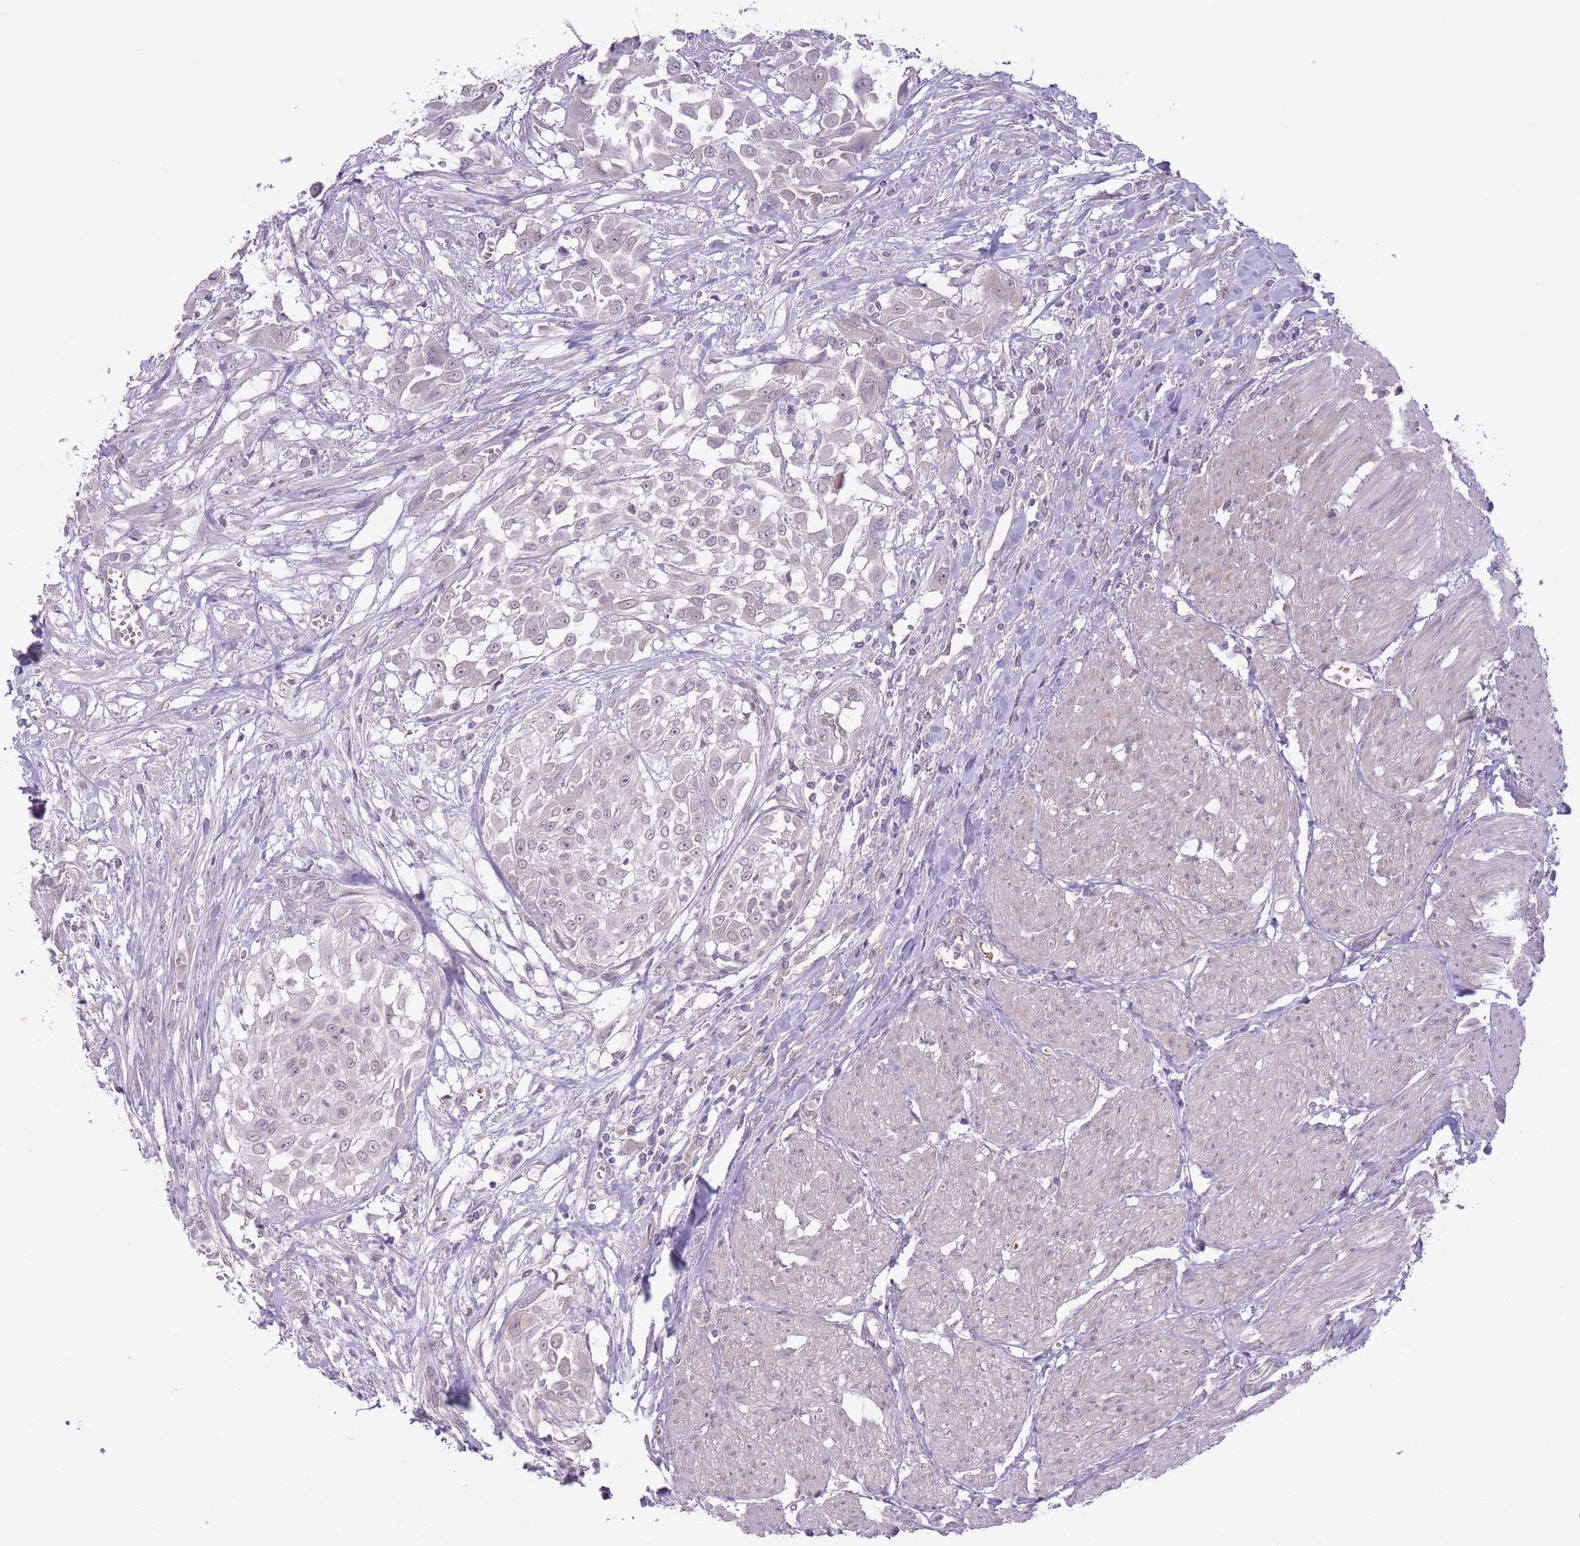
{"staining": {"intensity": "negative", "quantity": "none", "location": "none"}, "tissue": "urothelial cancer", "cell_type": "Tumor cells", "image_type": "cancer", "snomed": [{"axis": "morphology", "description": "Urothelial carcinoma, High grade"}, {"axis": "topography", "description": "Urinary bladder"}], "caption": "Immunohistochemical staining of urothelial cancer displays no significant positivity in tumor cells.", "gene": "ARPIN", "patient": {"sex": "male", "age": 57}}